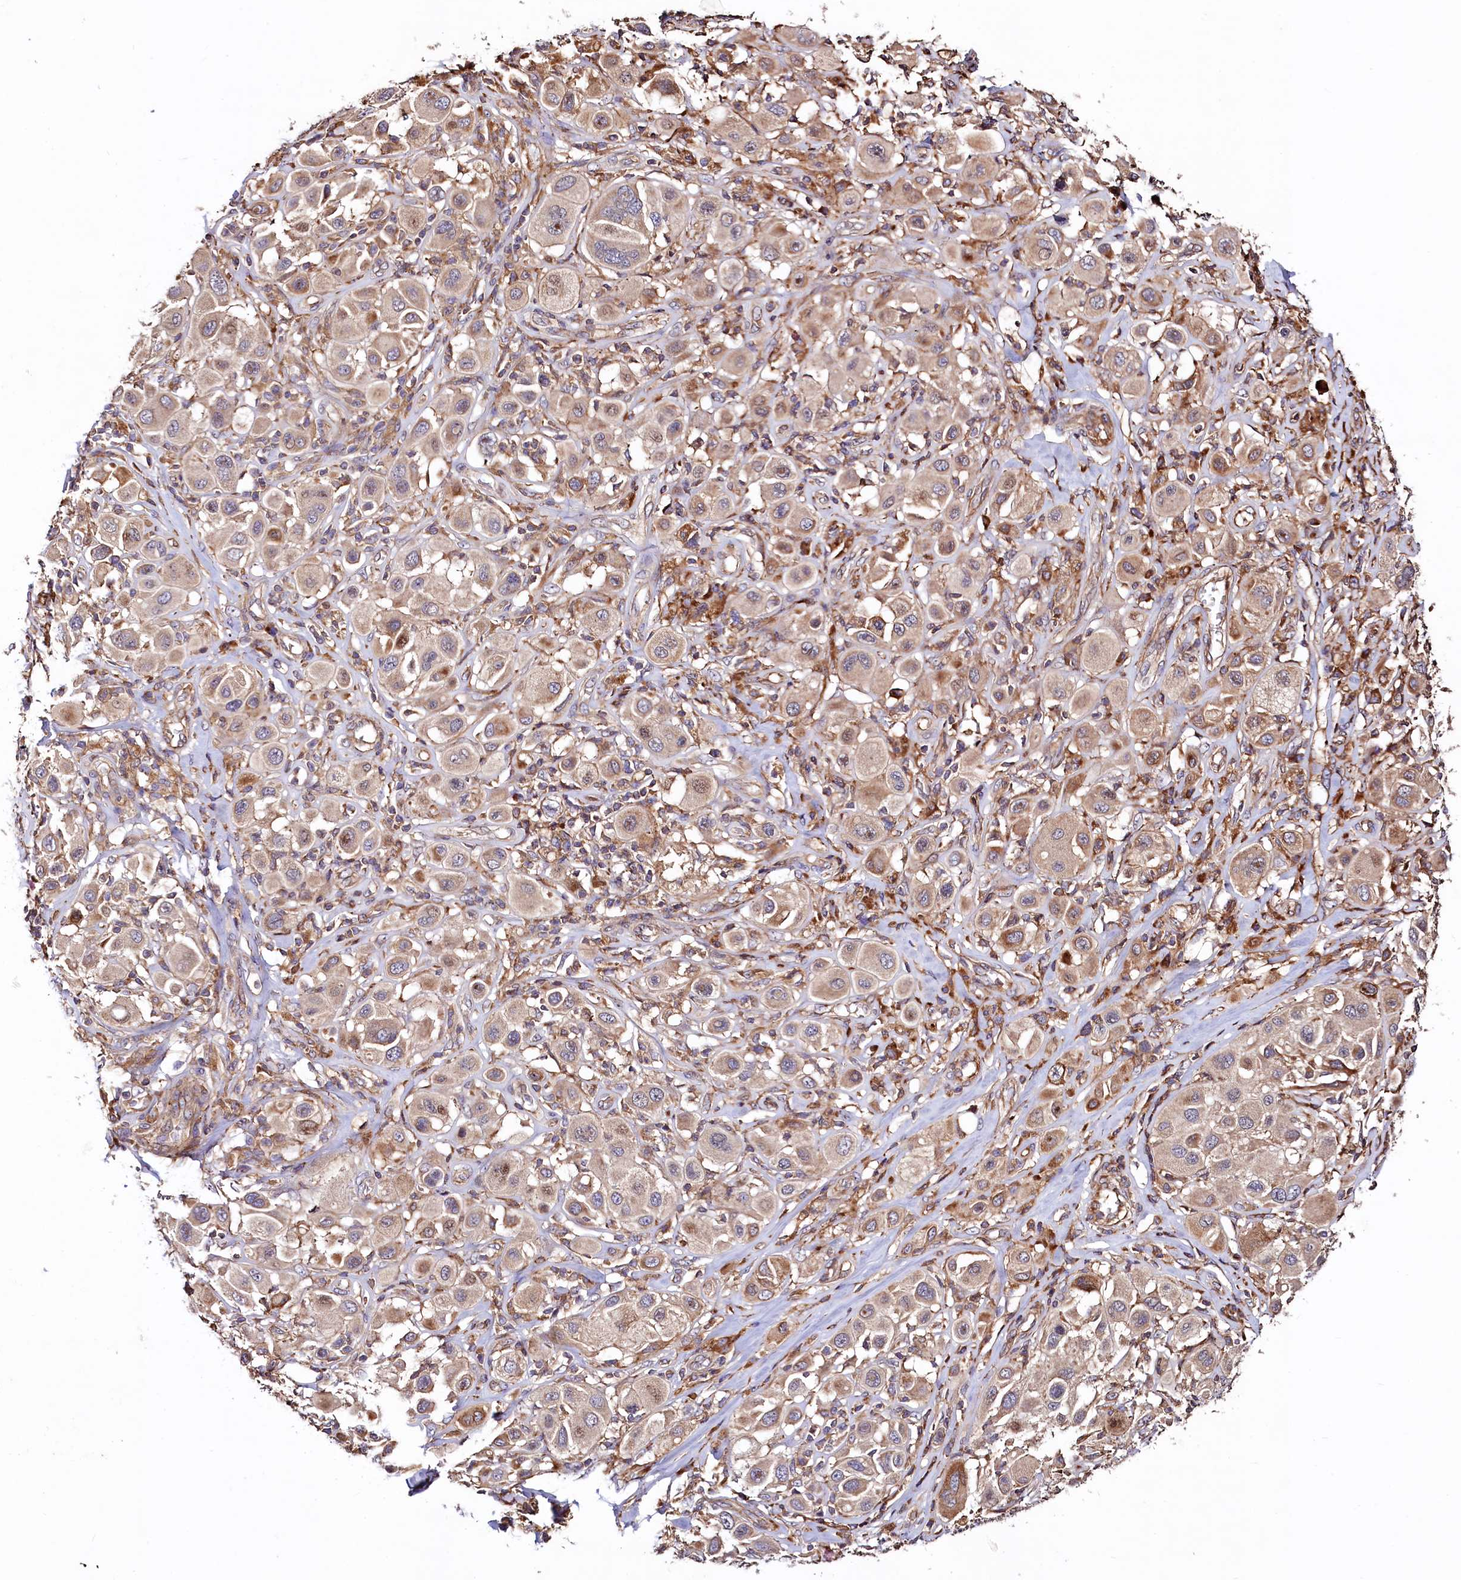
{"staining": {"intensity": "weak", "quantity": ">75%", "location": "cytoplasmic/membranous"}, "tissue": "melanoma", "cell_type": "Tumor cells", "image_type": "cancer", "snomed": [{"axis": "morphology", "description": "Malignant melanoma, Metastatic site"}, {"axis": "topography", "description": "Skin"}], "caption": "Immunohistochemical staining of melanoma shows low levels of weak cytoplasmic/membranous protein positivity in about >75% of tumor cells. (brown staining indicates protein expression, while blue staining denotes nuclei).", "gene": "KLHDC4", "patient": {"sex": "male", "age": 41}}